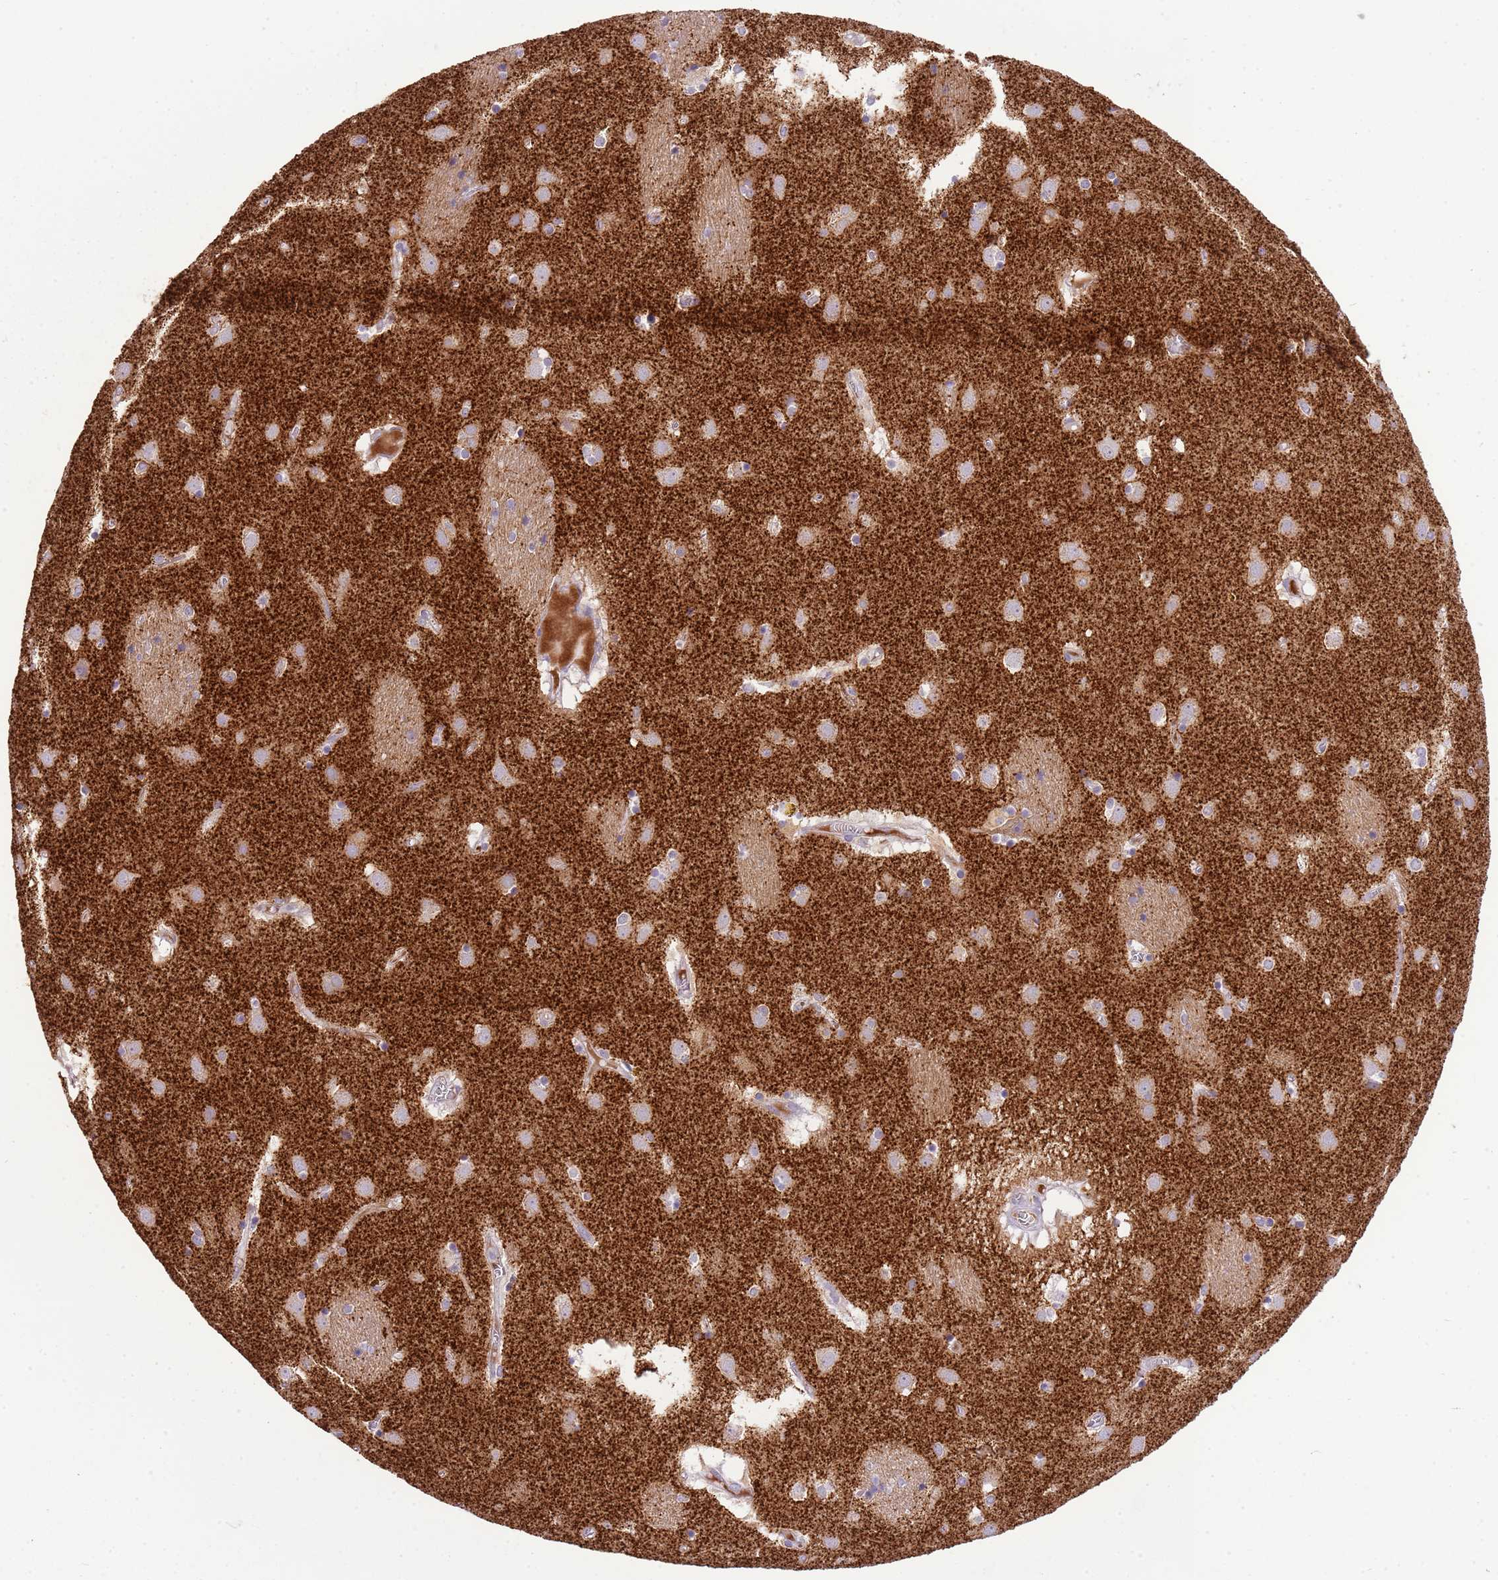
{"staining": {"intensity": "weak", "quantity": "<25%", "location": "cytoplasmic/membranous"}, "tissue": "caudate", "cell_type": "Glial cells", "image_type": "normal", "snomed": [{"axis": "morphology", "description": "Normal tissue, NOS"}, {"axis": "topography", "description": "Lateral ventricle wall"}], "caption": "Protein analysis of benign caudate shows no significant expression in glial cells. Nuclei are stained in blue.", "gene": "SCAMP5", "patient": {"sex": "male", "age": 70}}